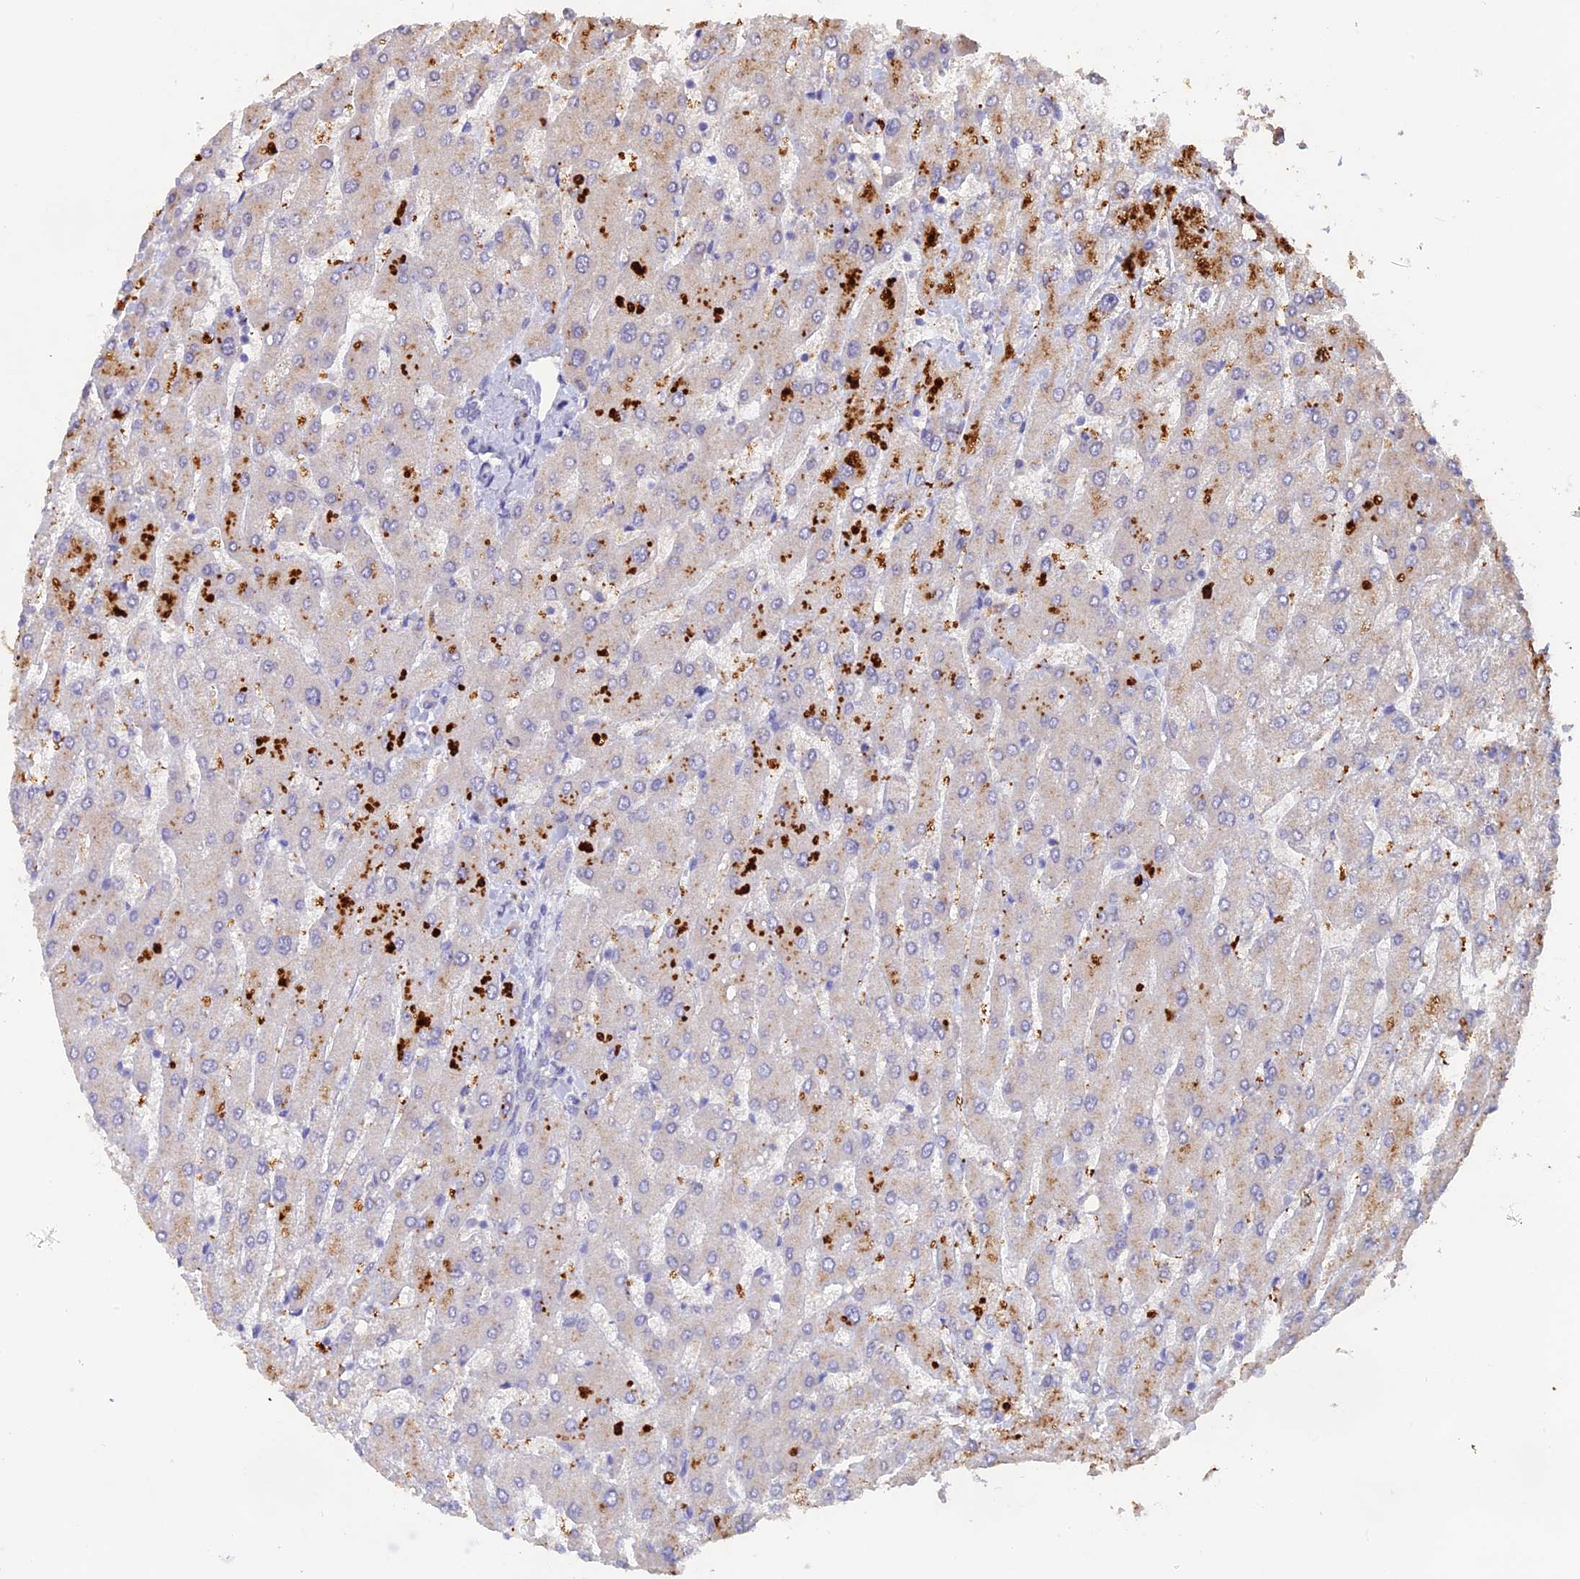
{"staining": {"intensity": "negative", "quantity": "none", "location": "none"}, "tissue": "liver", "cell_type": "Cholangiocytes", "image_type": "normal", "snomed": [{"axis": "morphology", "description": "Normal tissue, NOS"}, {"axis": "topography", "description": "Liver"}], "caption": "Immunohistochemistry (IHC) of unremarkable human liver demonstrates no positivity in cholangiocytes.", "gene": "SLC26A4", "patient": {"sex": "male", "age": 55}}